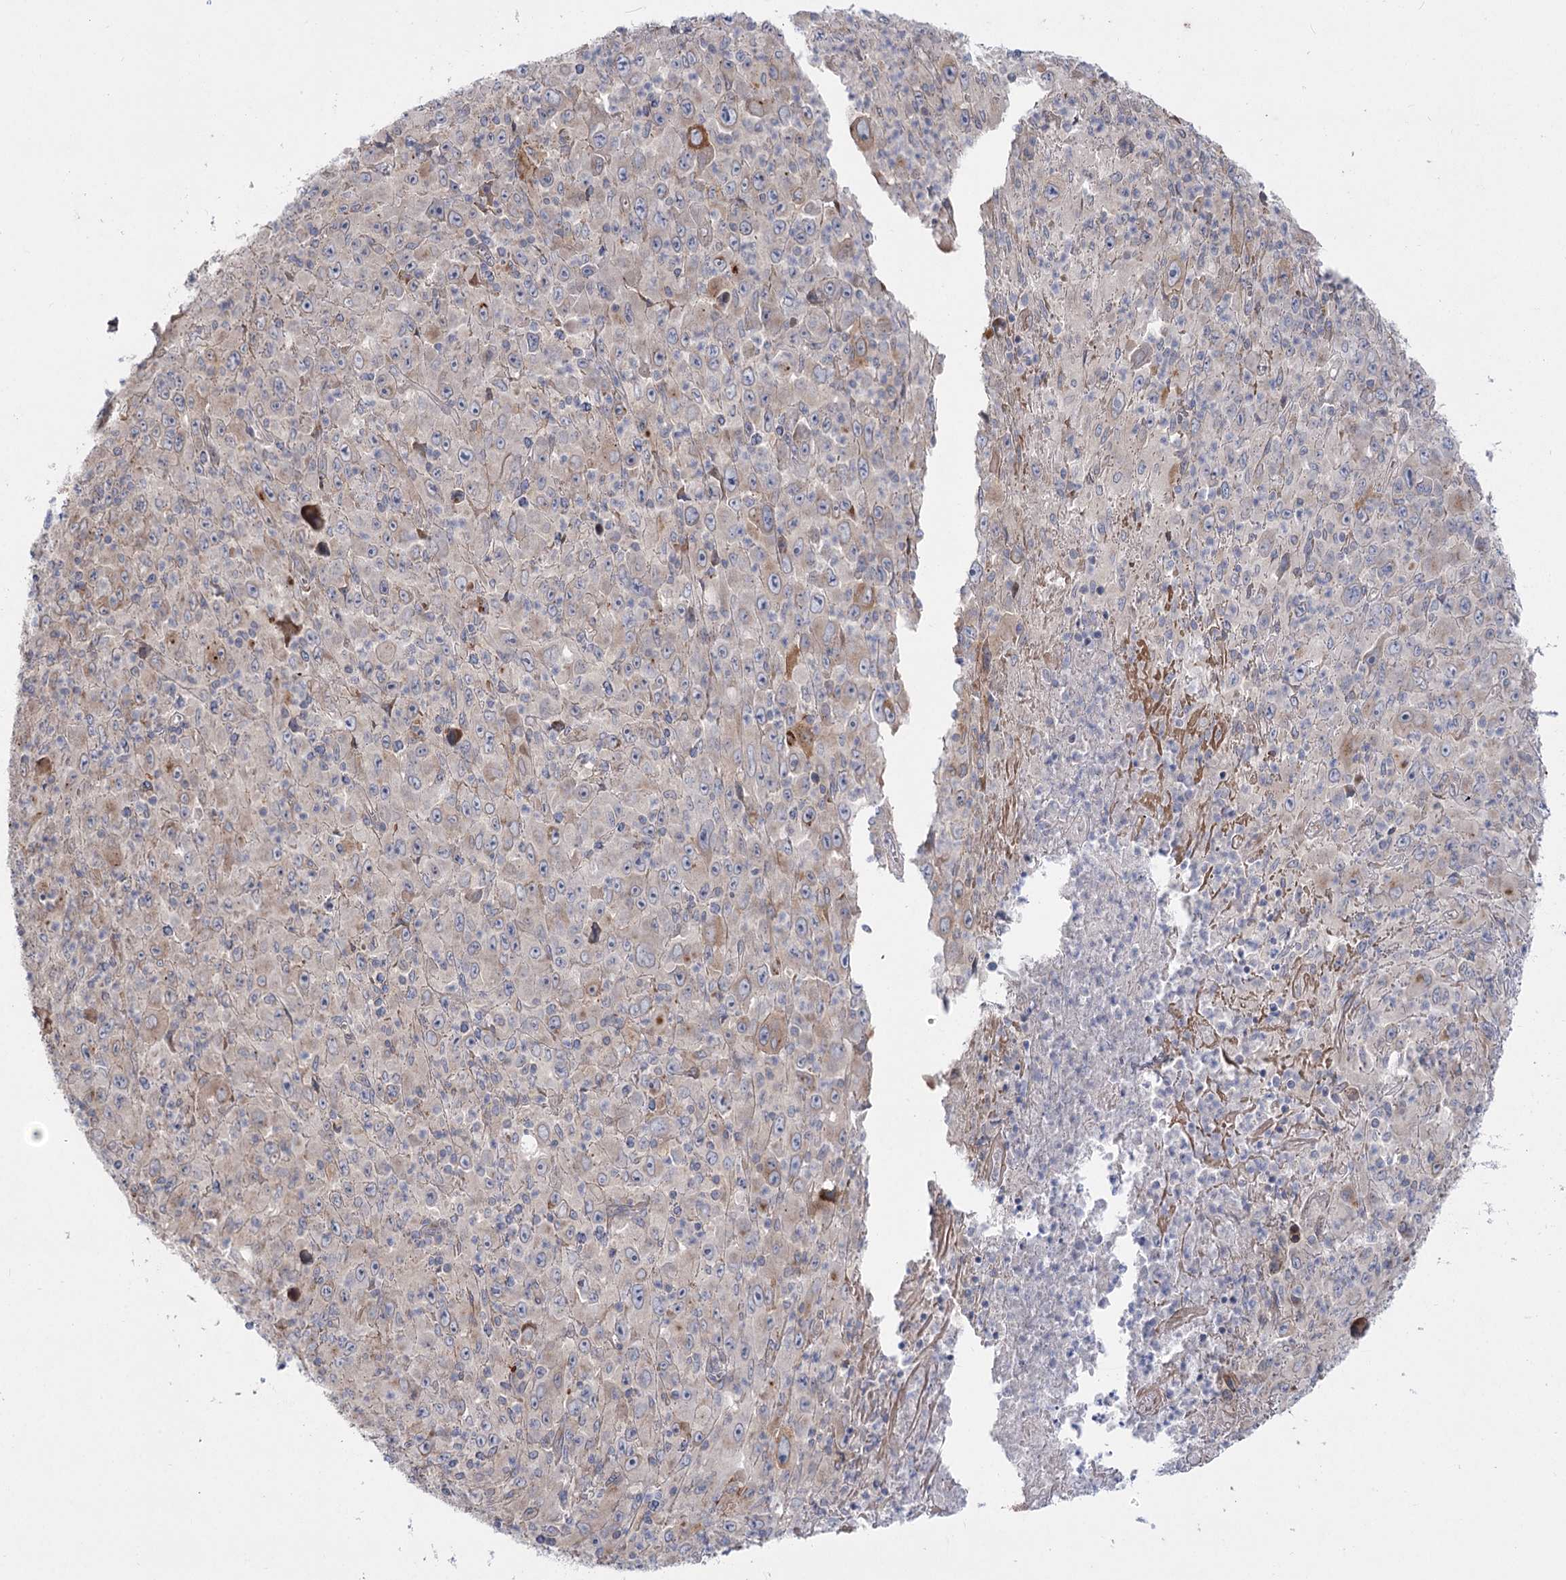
{"staining": {"intensity": "weak", "quantity": "<25%", "location": "cytoplasmic/membranous"}, "tissue": "melanoma", "cell_type": "Tumor cells", "image_type": "cancer", "snomed": [{"axis": "morphology", "description": "Malignant melanoma, Metastatic site"}, {"axis": "topography", "description": "Skin"}], "caption": "This is an IHC histopathology image of human malignant melanoma (metastatic site). There is no expression in tumor cells.", "gene": "SH3BP5L", "patient": {"sex": "female", "age": 56}}